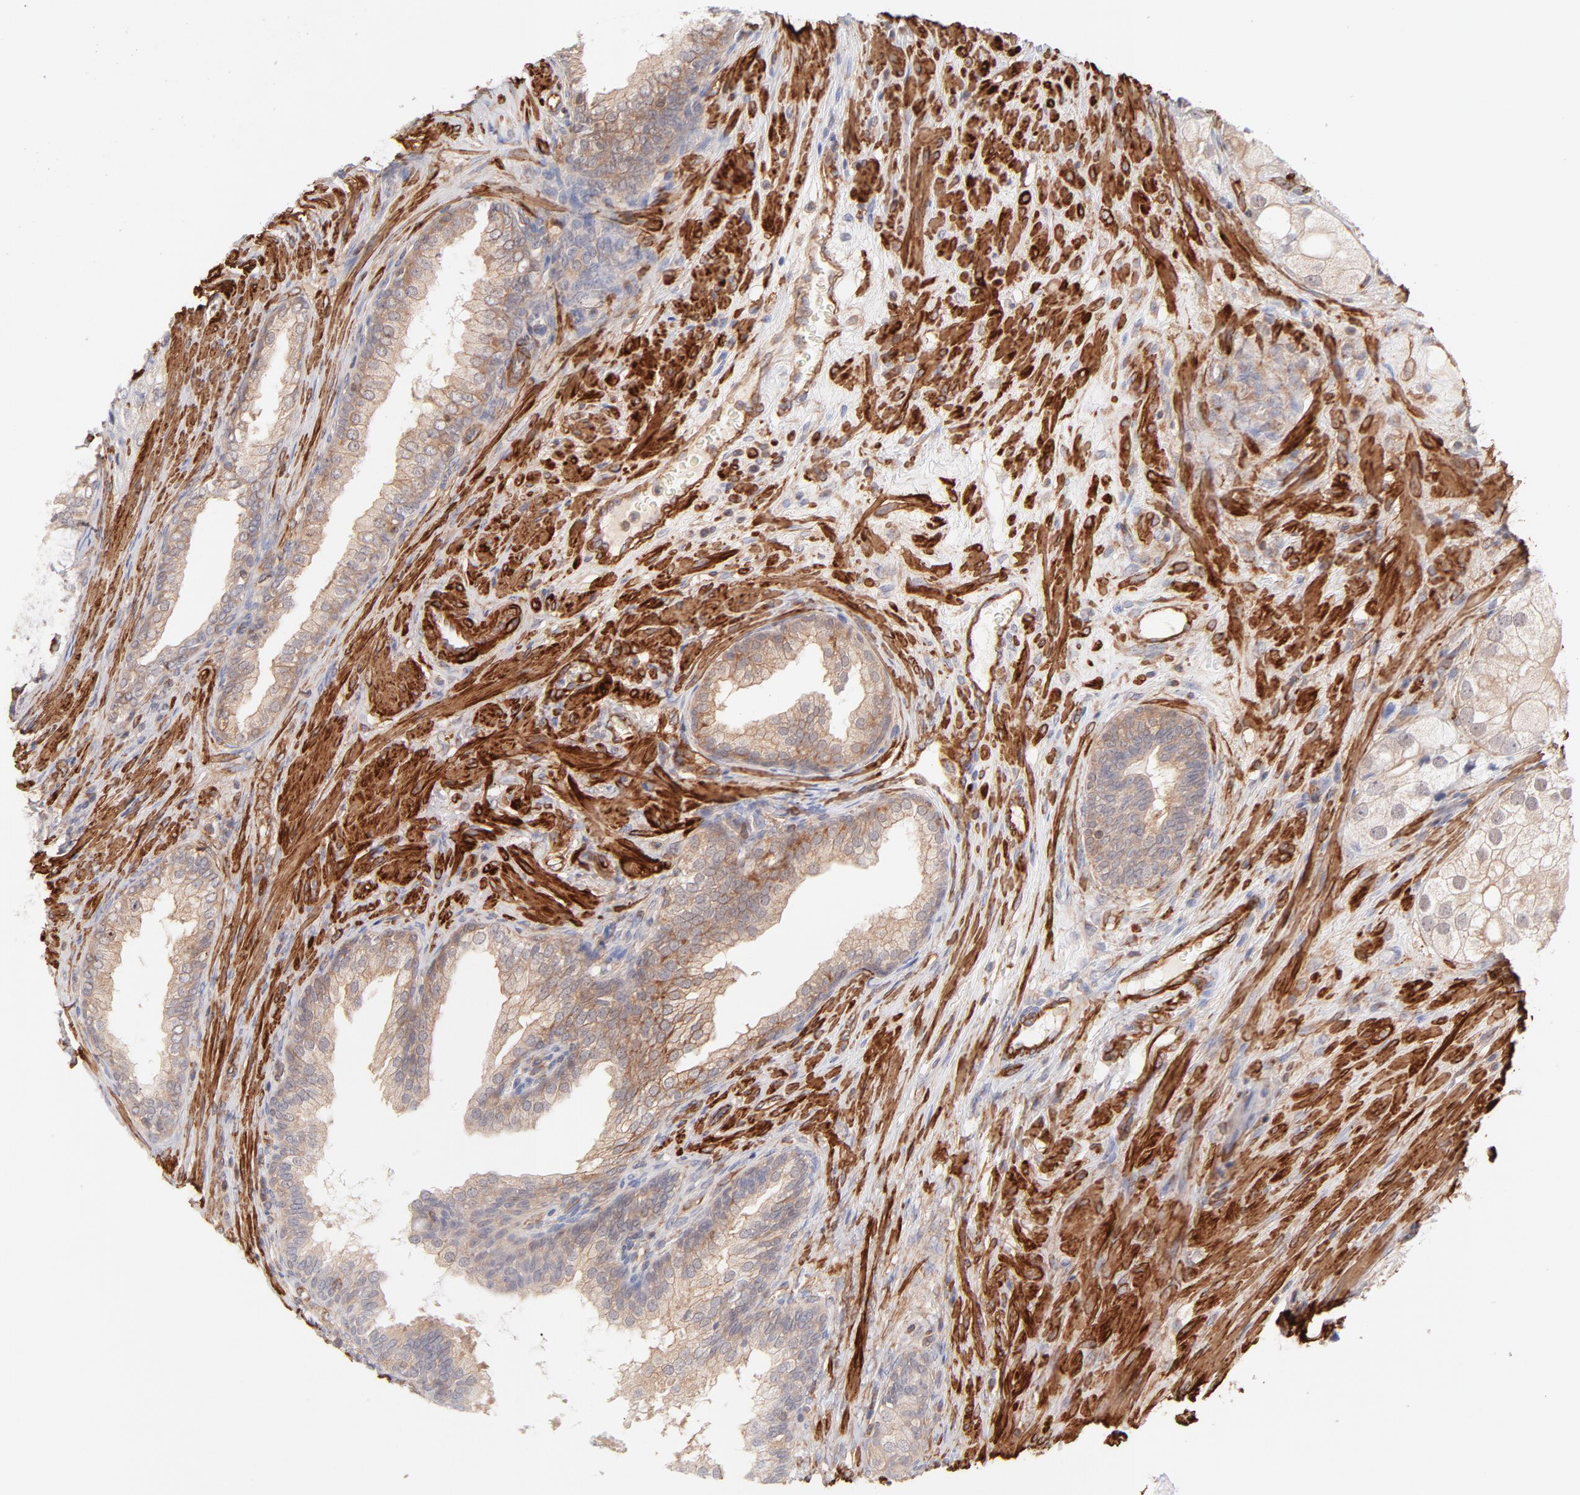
{"staining": {"intensity": "weak", "quantity": "25%-75%", "location": "cytoplasmic/membranous"}, "tissue": "prostate cancer", "cell_type": "Tumor cells", "image_type": "cancer", "snomed": [{"axis": "morphology", "description": "Adenocarcinoma, Low grade"}, {"axis": "topography", "description": "Prostate"}], "caption": "Immunohistochemical staining of human adenocarcinoma (low-grade) (prostate) exhibits low levels of weak cytoplasmic/membranous staining in approximately 25%-75% of tumor cells.", "gene": "LDLRAP1", "patient": {"sex": "male", "age": 69}}